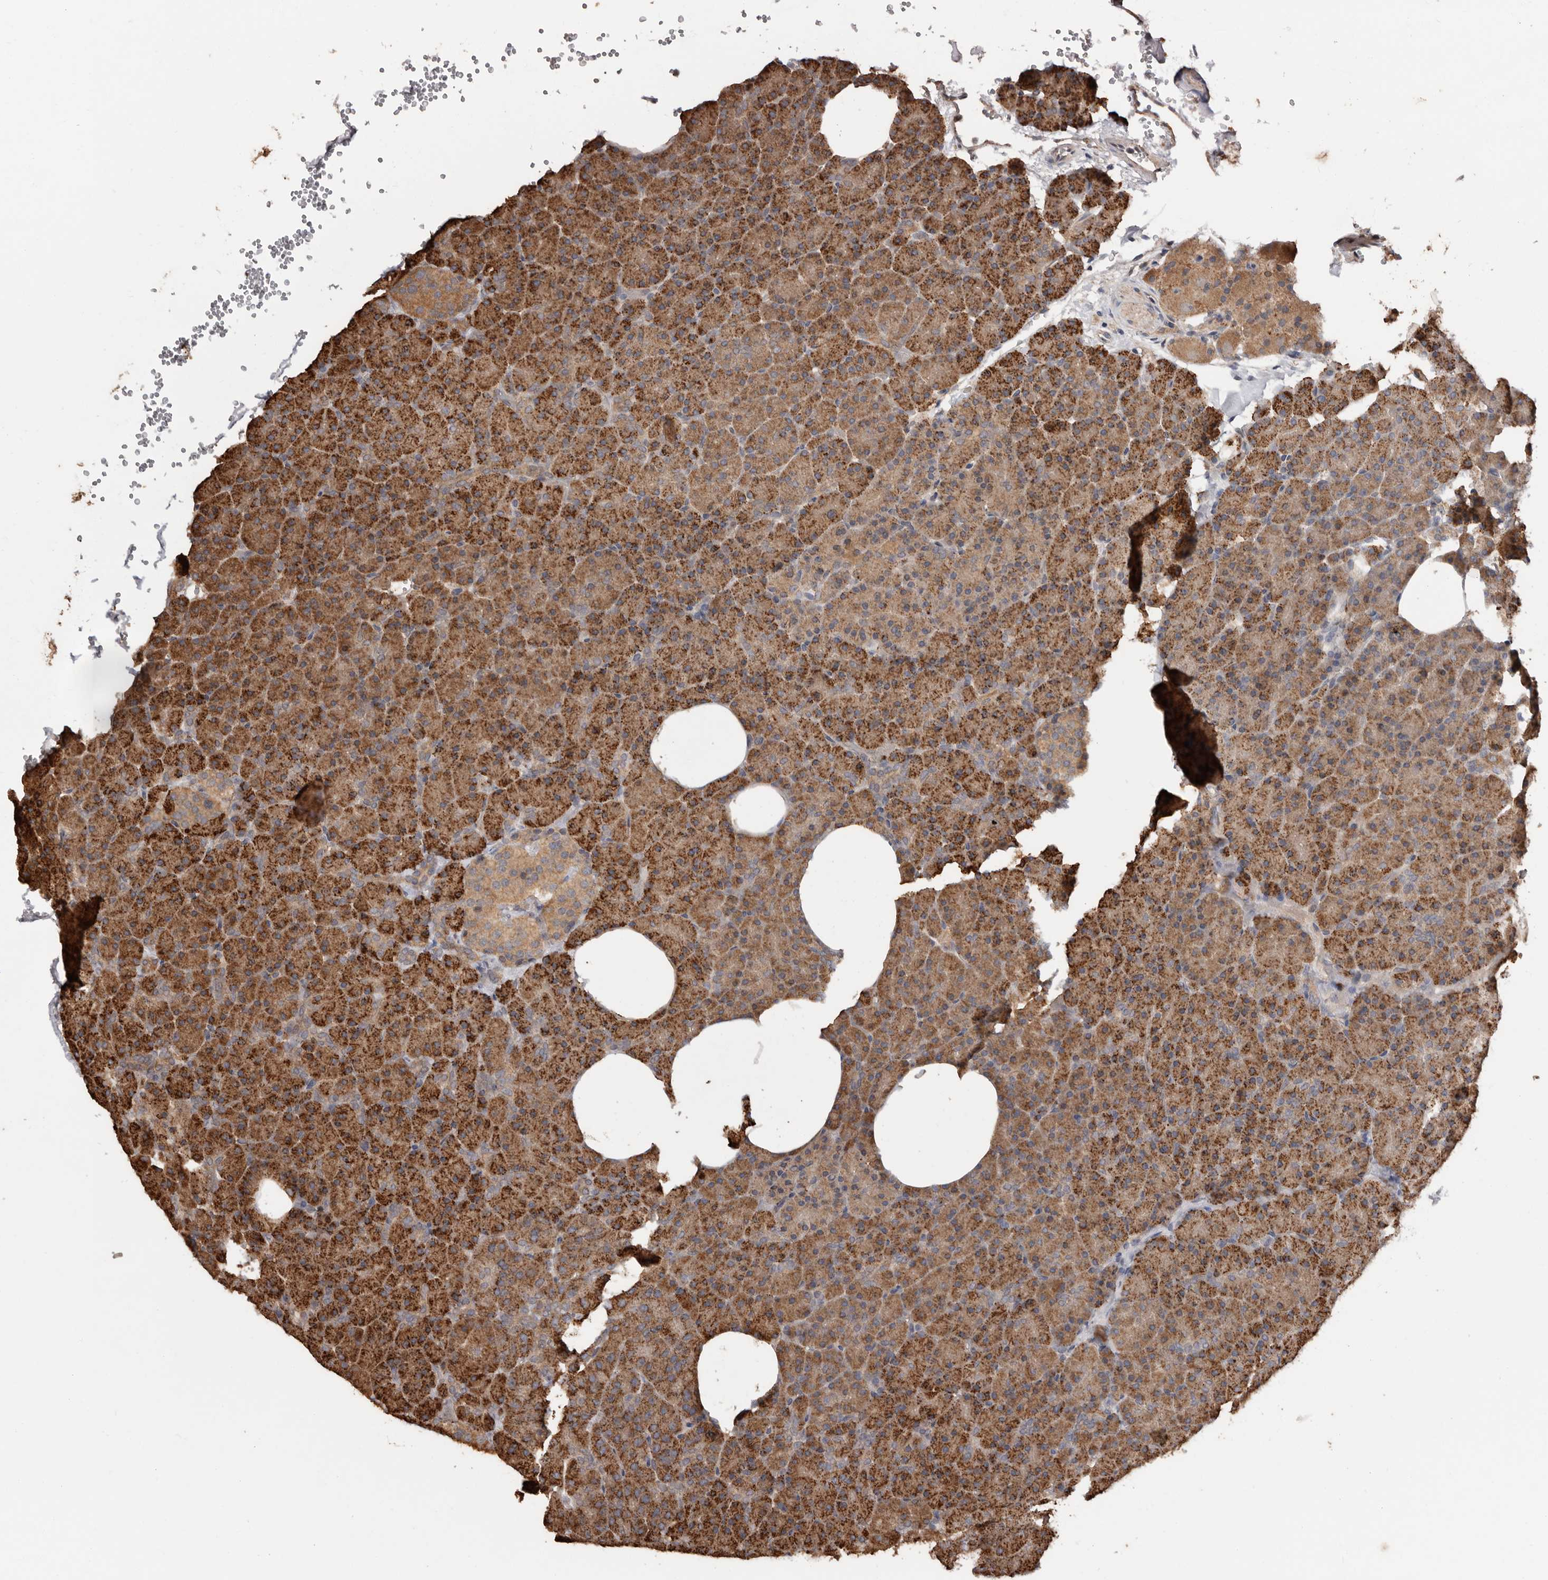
{"staining": {"intensity": "strong", "quantity": ">75%", "location": "cytoplasmic/membranous"}, "tissue": "pancreas", "cell_type": "Exocrine glandular cells", "image_type": "normal", "snomed": [{"axis": "morphology", "description": "Normal tissue, NOS"}, {"axis": "morphology", "description": "Carcinoid, malignant, NOS"}, {"axis": "topography", "description": "Pancreas"}], "caption": "Normal pancreas demonstrates strong cytoplasmic/membranous expression in about >75% of exocrine glandular cells, visualized by immunohistochemistry. The protein is stained brown, and the nuclei are stained in blue (DAB IHC with brightfield microscopy, high magnification).", "gene": "RSPO2", "patient": {"sex": "female", "age": 35}}